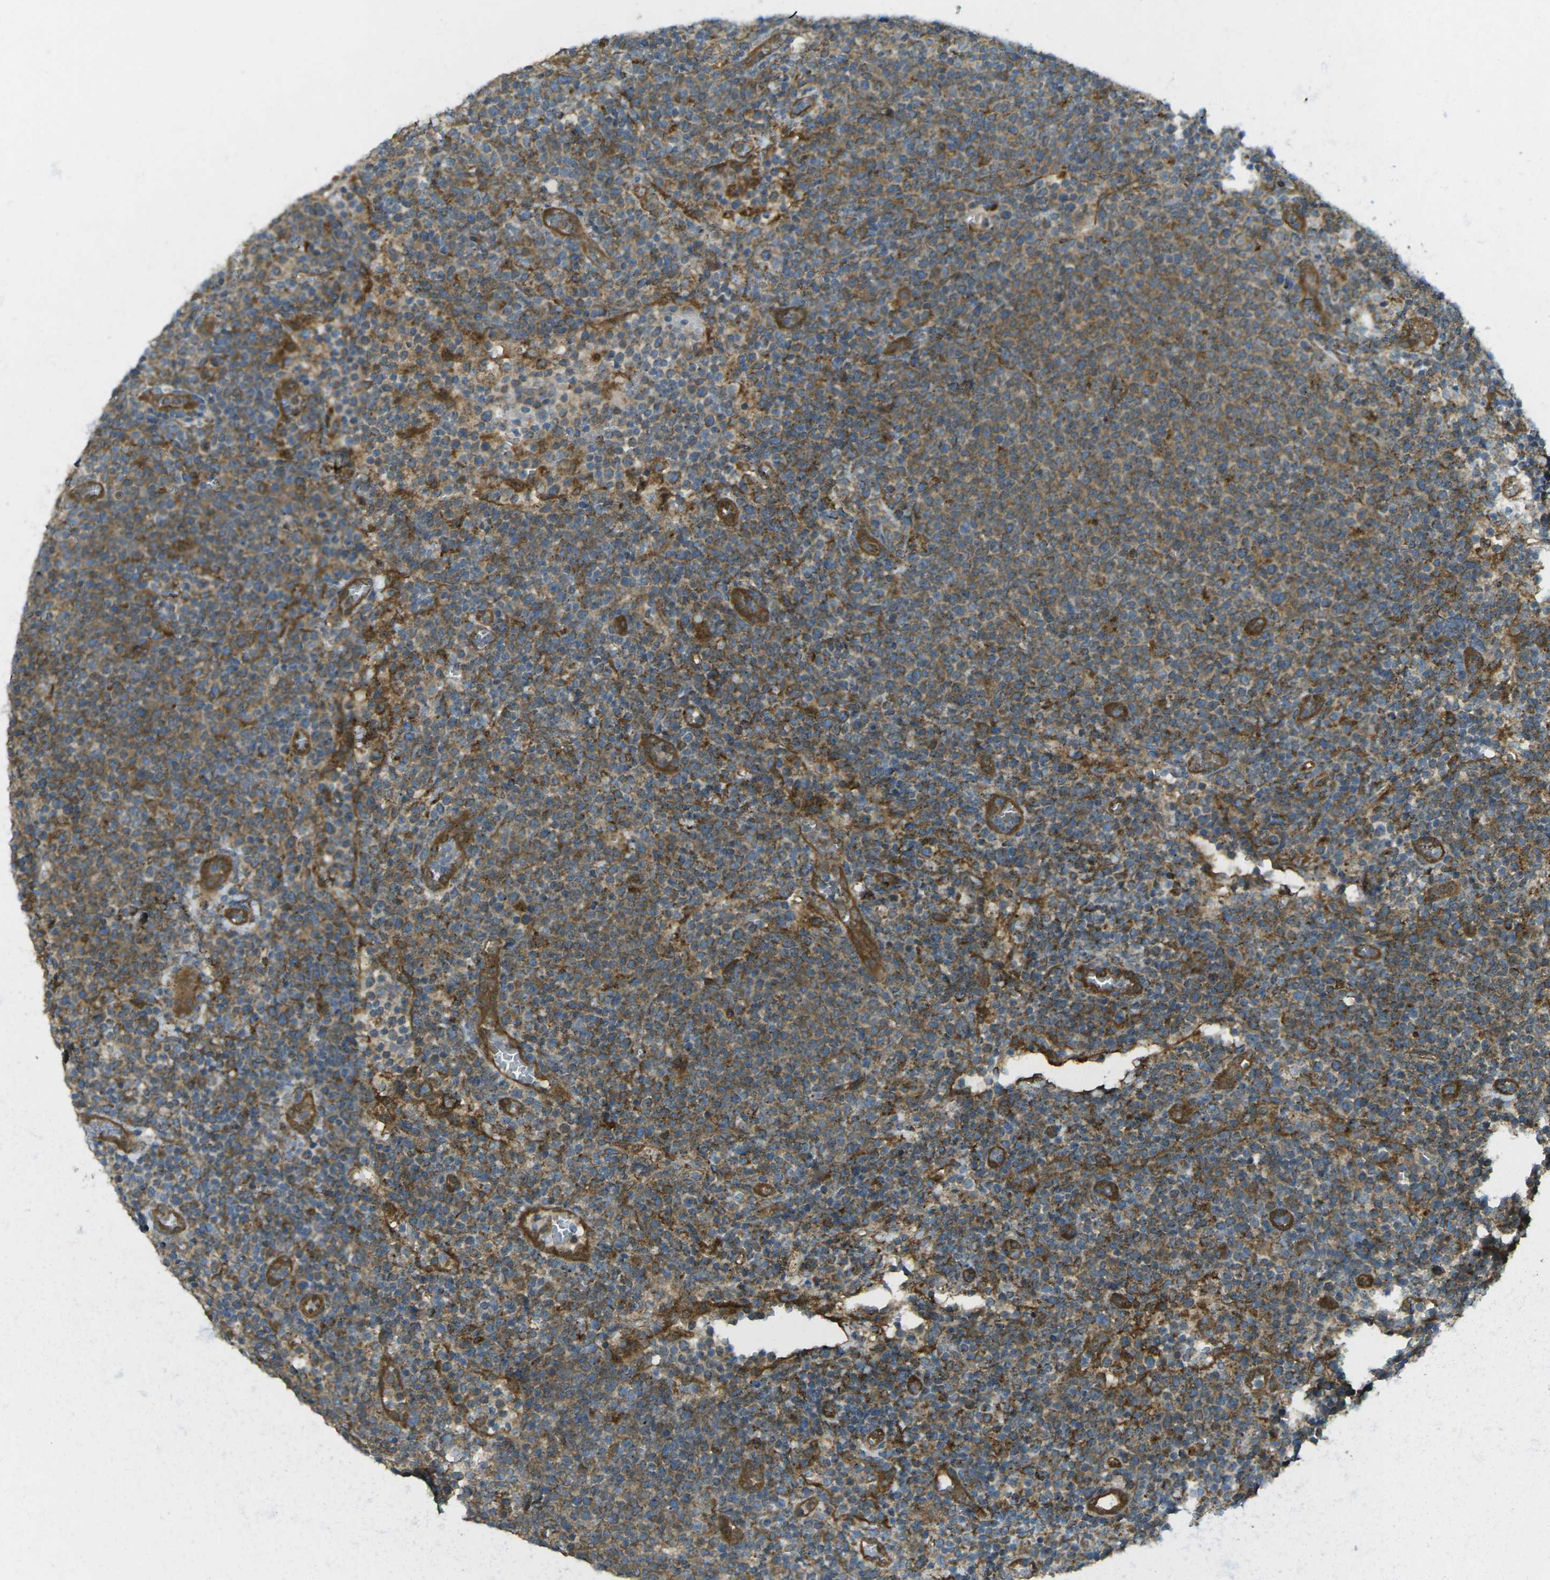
{"staining": {"intensity": "moderate", "quantity": ">75%", "location": "cytoplasmic/membranous"}, "tissue": "lymphoma", "cell_type": "Tumor cells", "image_type": "cancer", "snomed": [{"axis": "morphology", "description": "Malignant lymphoma, non-Hodgkin's type, High grade"}, {"axis": "topography", "description": "Lymph node"}], "caption": "Moderate cytoplasmic/membranous positivity is identified in approximately >75% of tumor cells in lymphoma. (DAB IHC with brightfield microscopy, high magnification).", "gene": "CHMP3", "patient": {"sex": "male", "age": 61}}